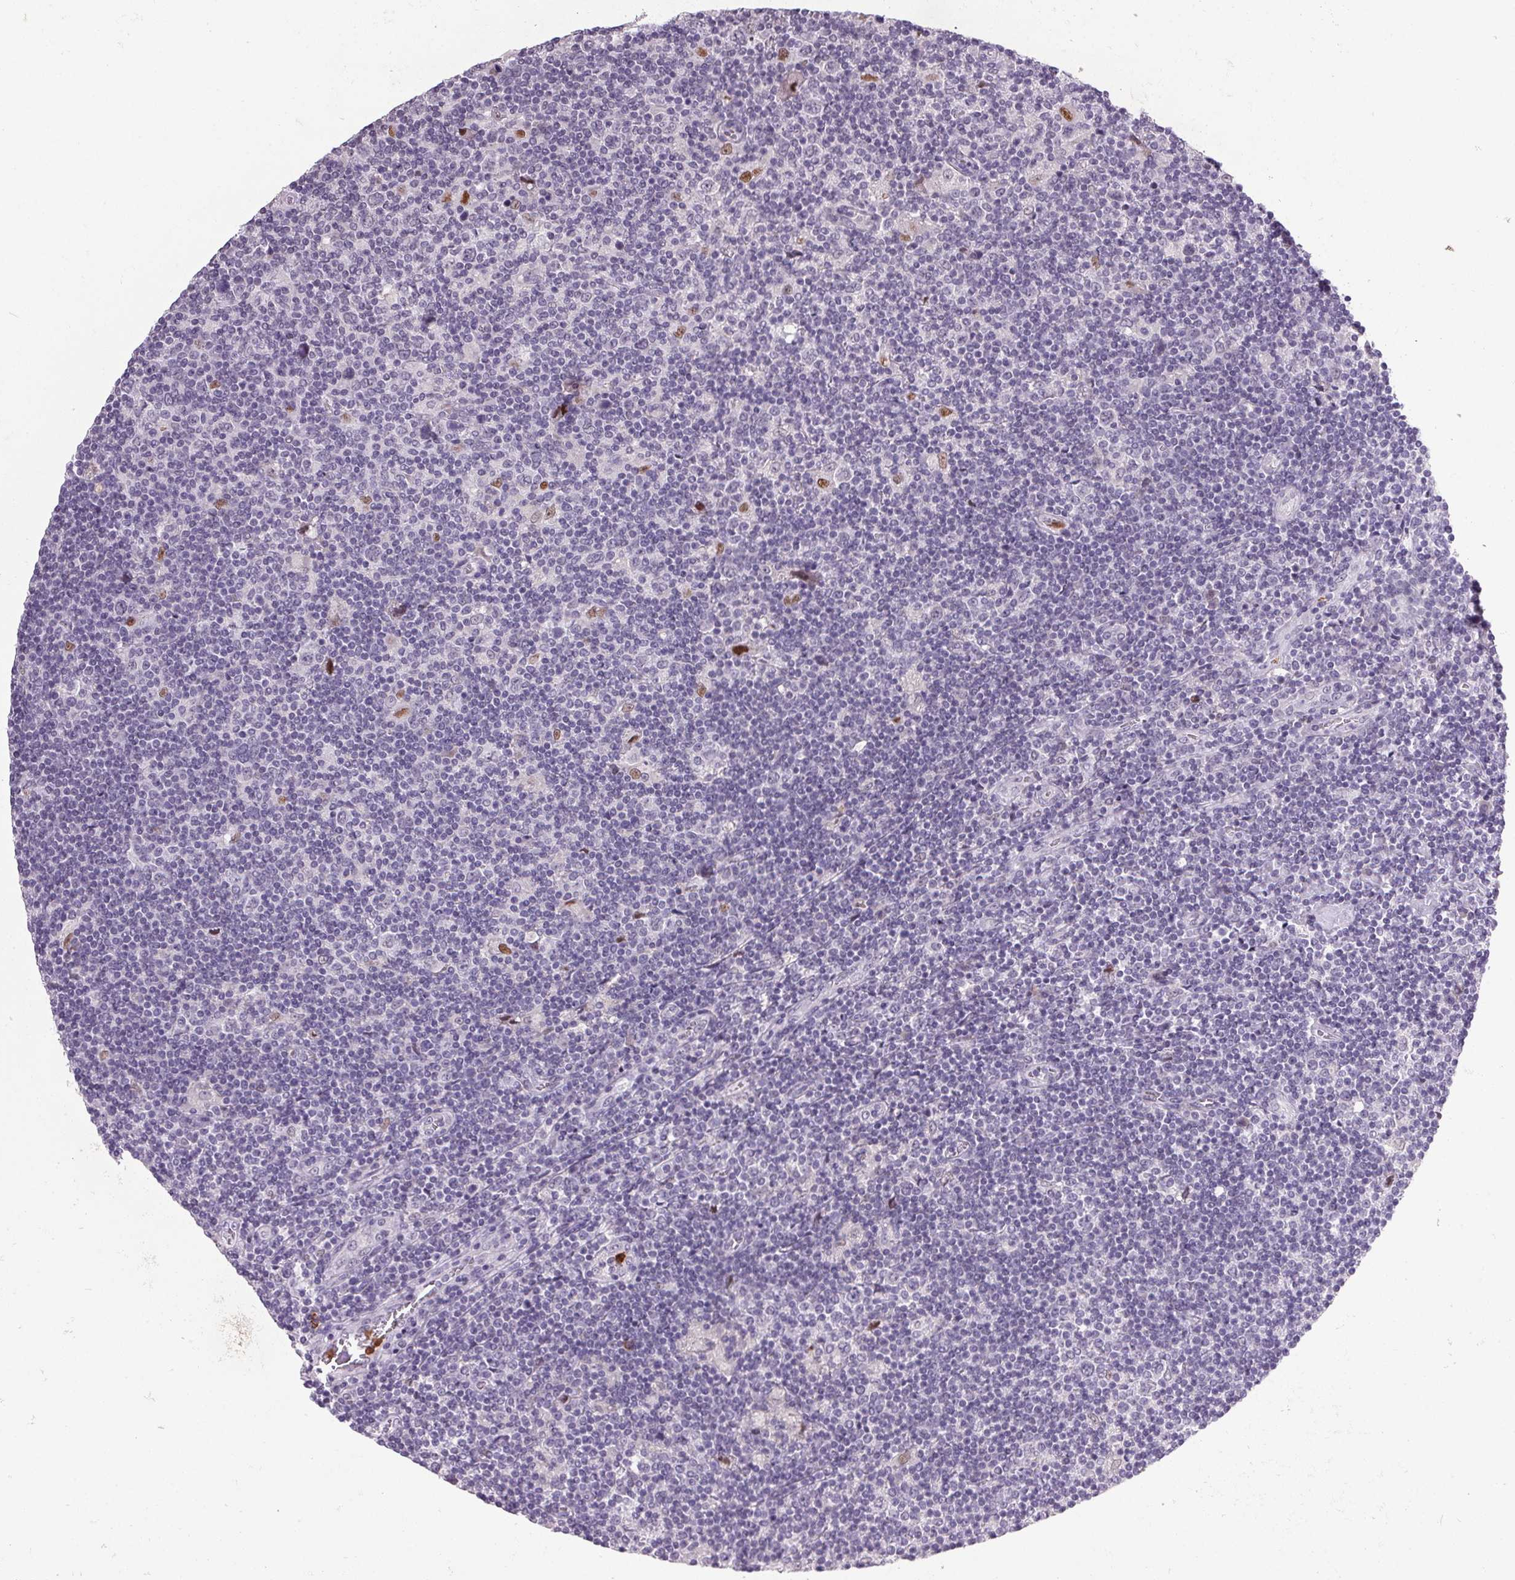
{"staining": {"intensity": "negative", "quantity": "none", "location": "none"}, "tissue": "lymphoma", "cell_type": "Tumor cells", "image_type": "cancer", "snomed": [{"axis": "morphology", "description": "Hodgkin's disease, NOS"}, {"axis": "topography", "description": "Lymph node"}], "caption": "Immunohistochemistry of lymphoma shows no positivity in tumor cells.", "gene": "TRDN", "patient": {"sex": "male", "age": 40}}